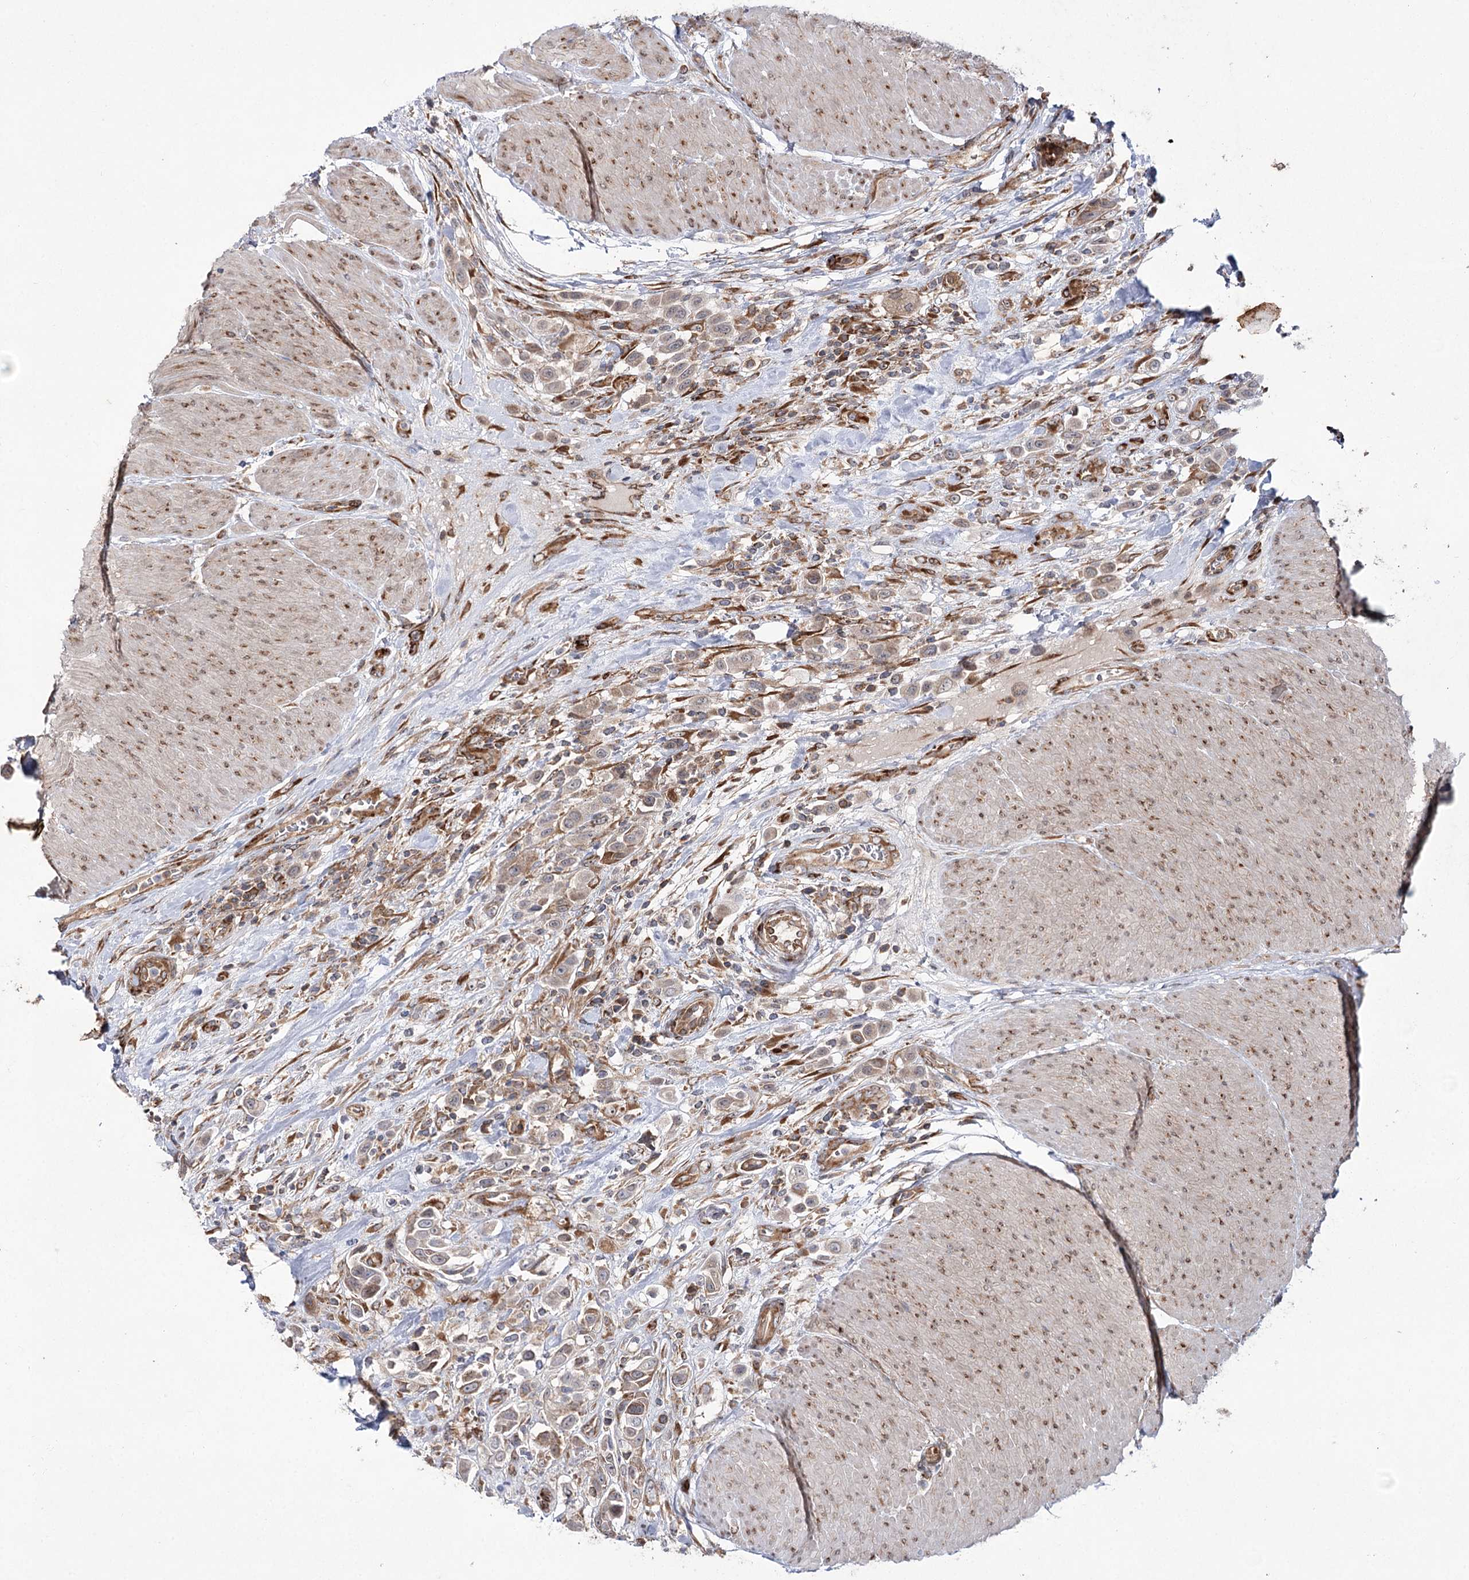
{"staining": {"intensity": "moderate", "quantity": "25%-75%", "location": "cytoplasmic/membranous"}, "tissue": "urothelial cancer", "cell_type": "Tumor cells", "image_type": "cancer", "snomed": [{"axis": "morphology", "description": "Urothelial carcinoma, High grade"}, {"axis": "topography", "description": "Urinary bladder"}], "caption": "Urothelial carcinoma (high-grade) stained for a protein displays moderate cytoplasmic/membranous positivity in tumor cells. The staining was performed using DAB (3,3'-diaminobenzidine), with brown indicating positive protein expression. Nuclei are stained blue with hematoxylin.", "gene": "VWA2", "patient": {"sex": "male", "age": 50}}